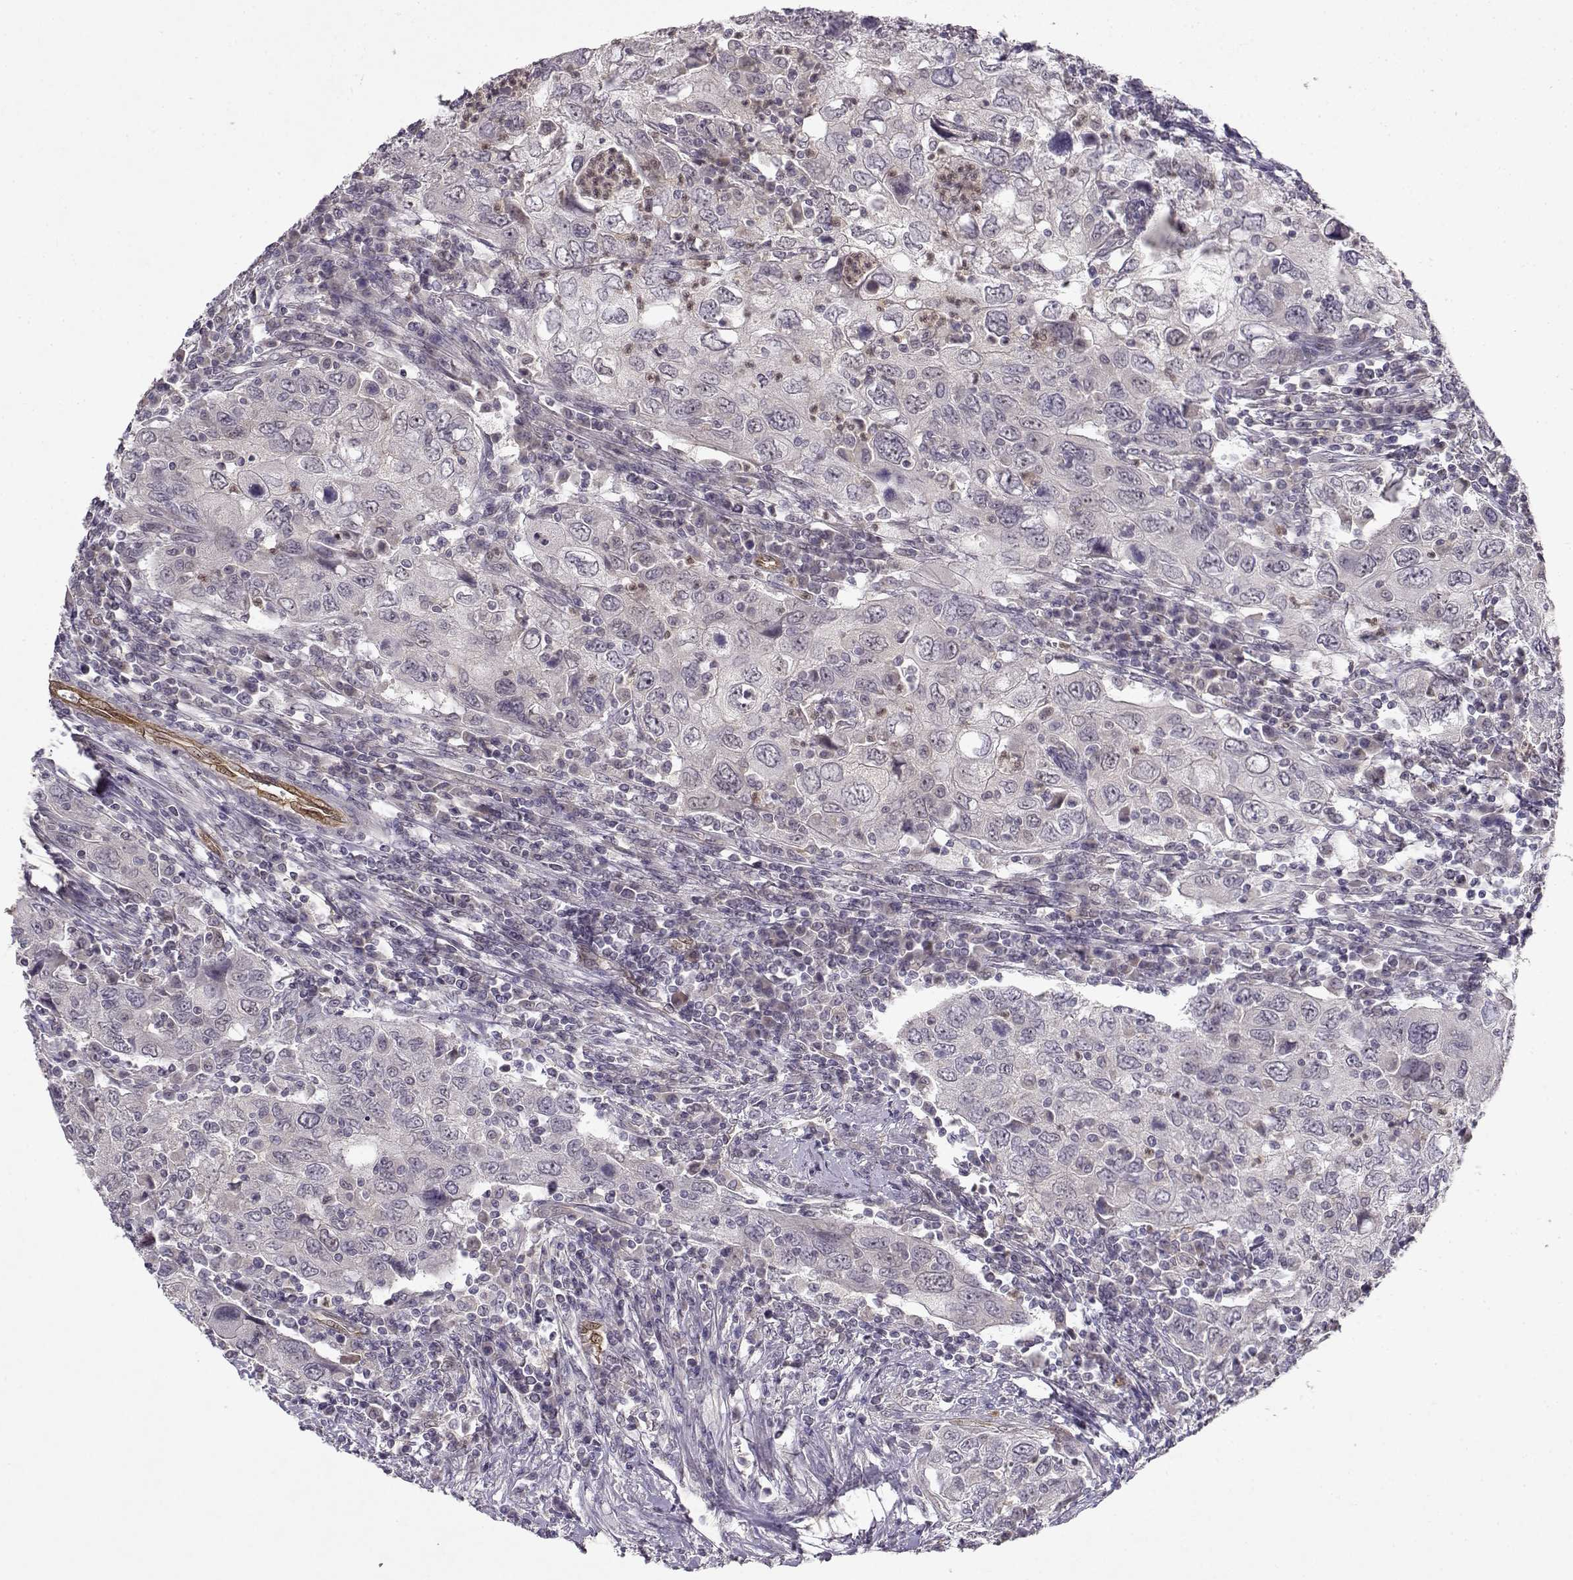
{"staining": {"intensity": "negative", "quantity": "none", "location": "none"}, "tissue": "urothelial cancer", "cell_type": "Tumor cells", "image_type": "cancer", "snomed": [{"axis": "morphology", "description": "Urothelial carcinoma, High grade"}, {"axis": "topography", "description": "Urinary bladder"}], "caption": "Micrograph shows no significant protein staining in tumor cells of high-grade urothelial carcinoma.", "gene": "BMX", "patient": {"sex": "male", "age": 76}}